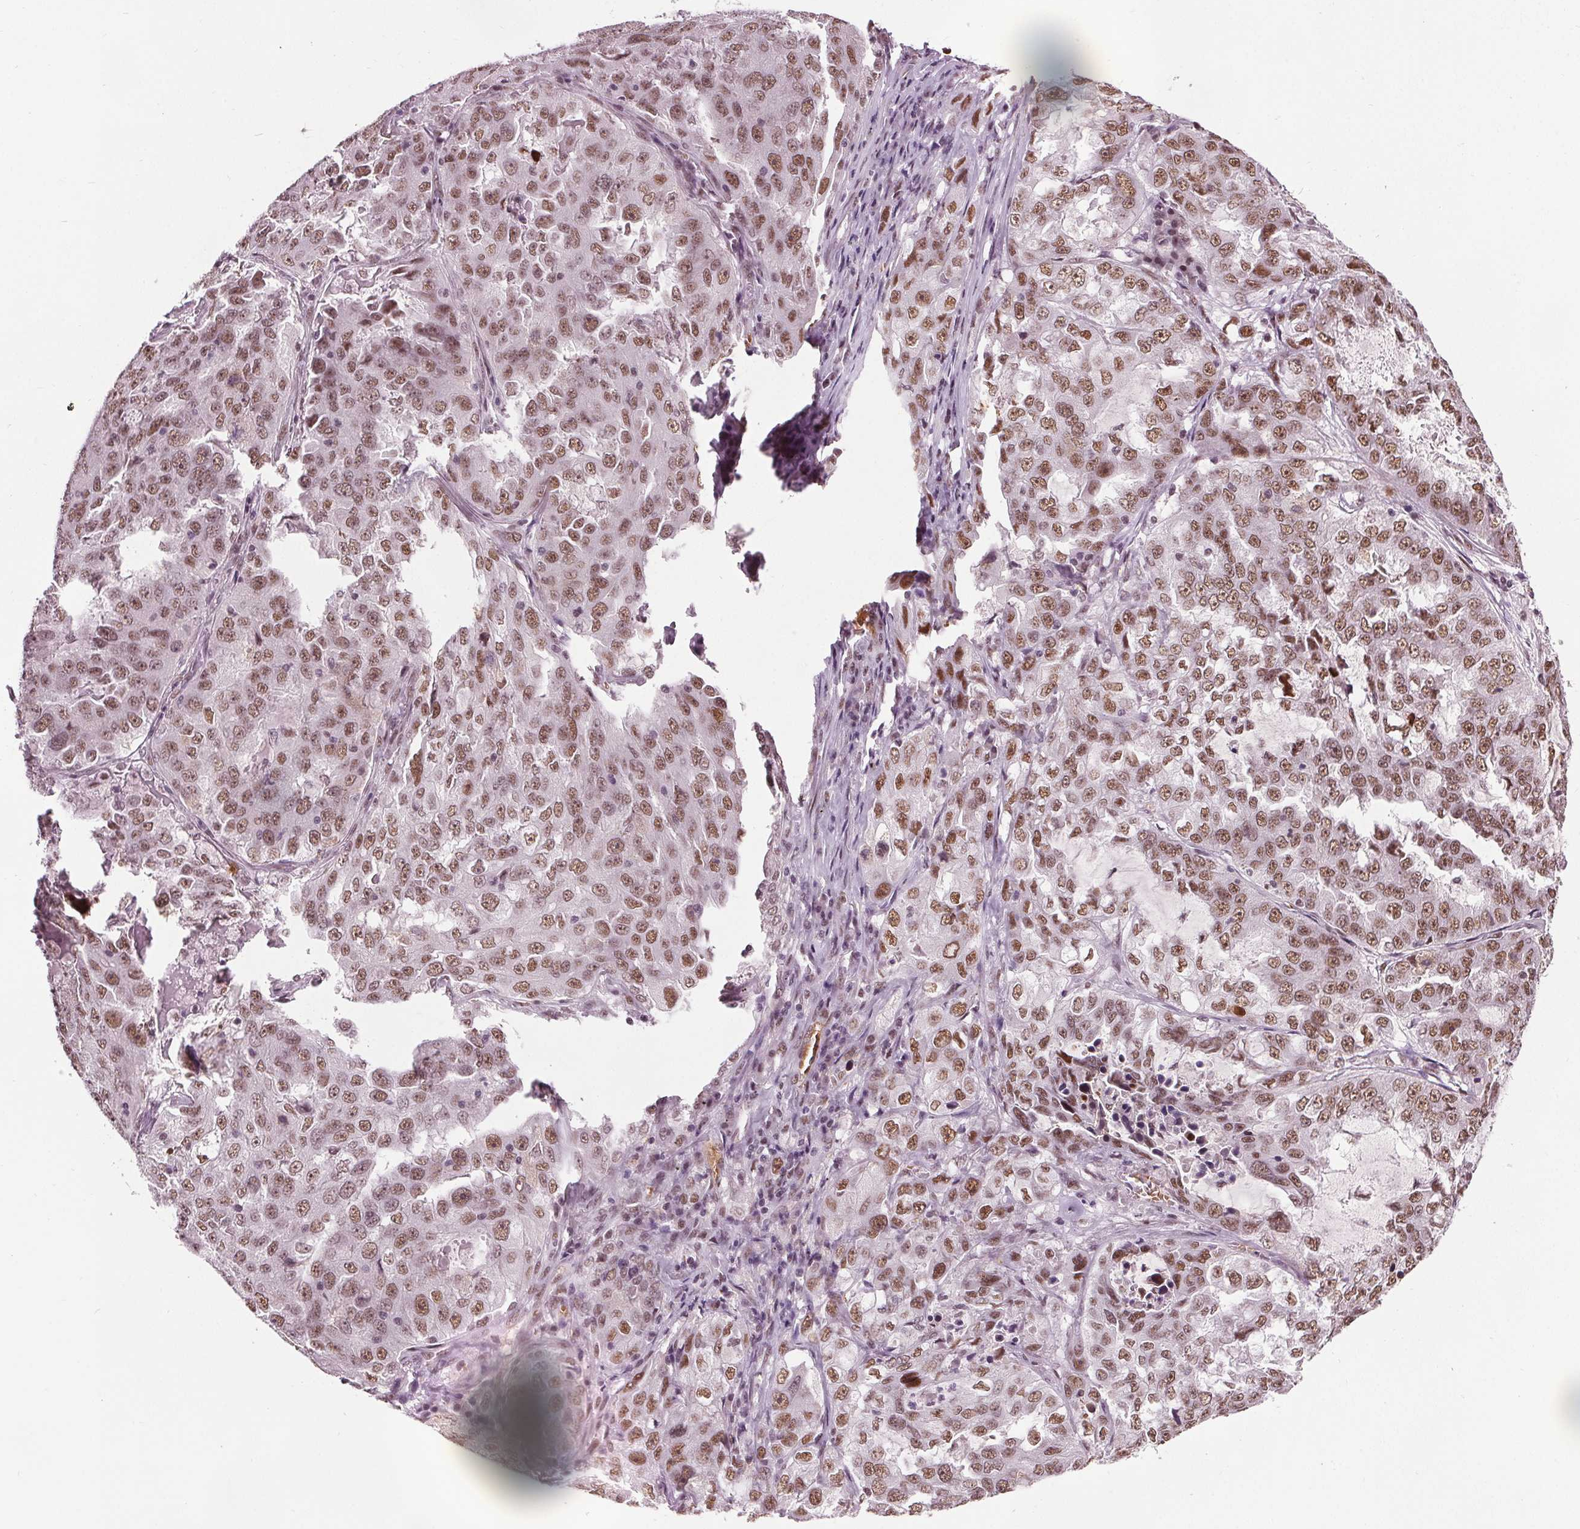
{"staining": {"intensity": "moderate", "quantity": ">75%", "location": "nuclear"}, "tissue": "lung cancer", "cell_type": "Tumor cells", "image_type": "cancer", "snomed": [{"axis": "morphology", "description": "Adenocarcinoma, NOS"}, {"axis": "topography", "description": "Lung"}], "caption": "The immunohistochemical stain labels moderate nuclear positivity in tumor cells of lung cancer tissue.", "gene": "IWS1", "patient": {"sex": "female", "age": 61}}